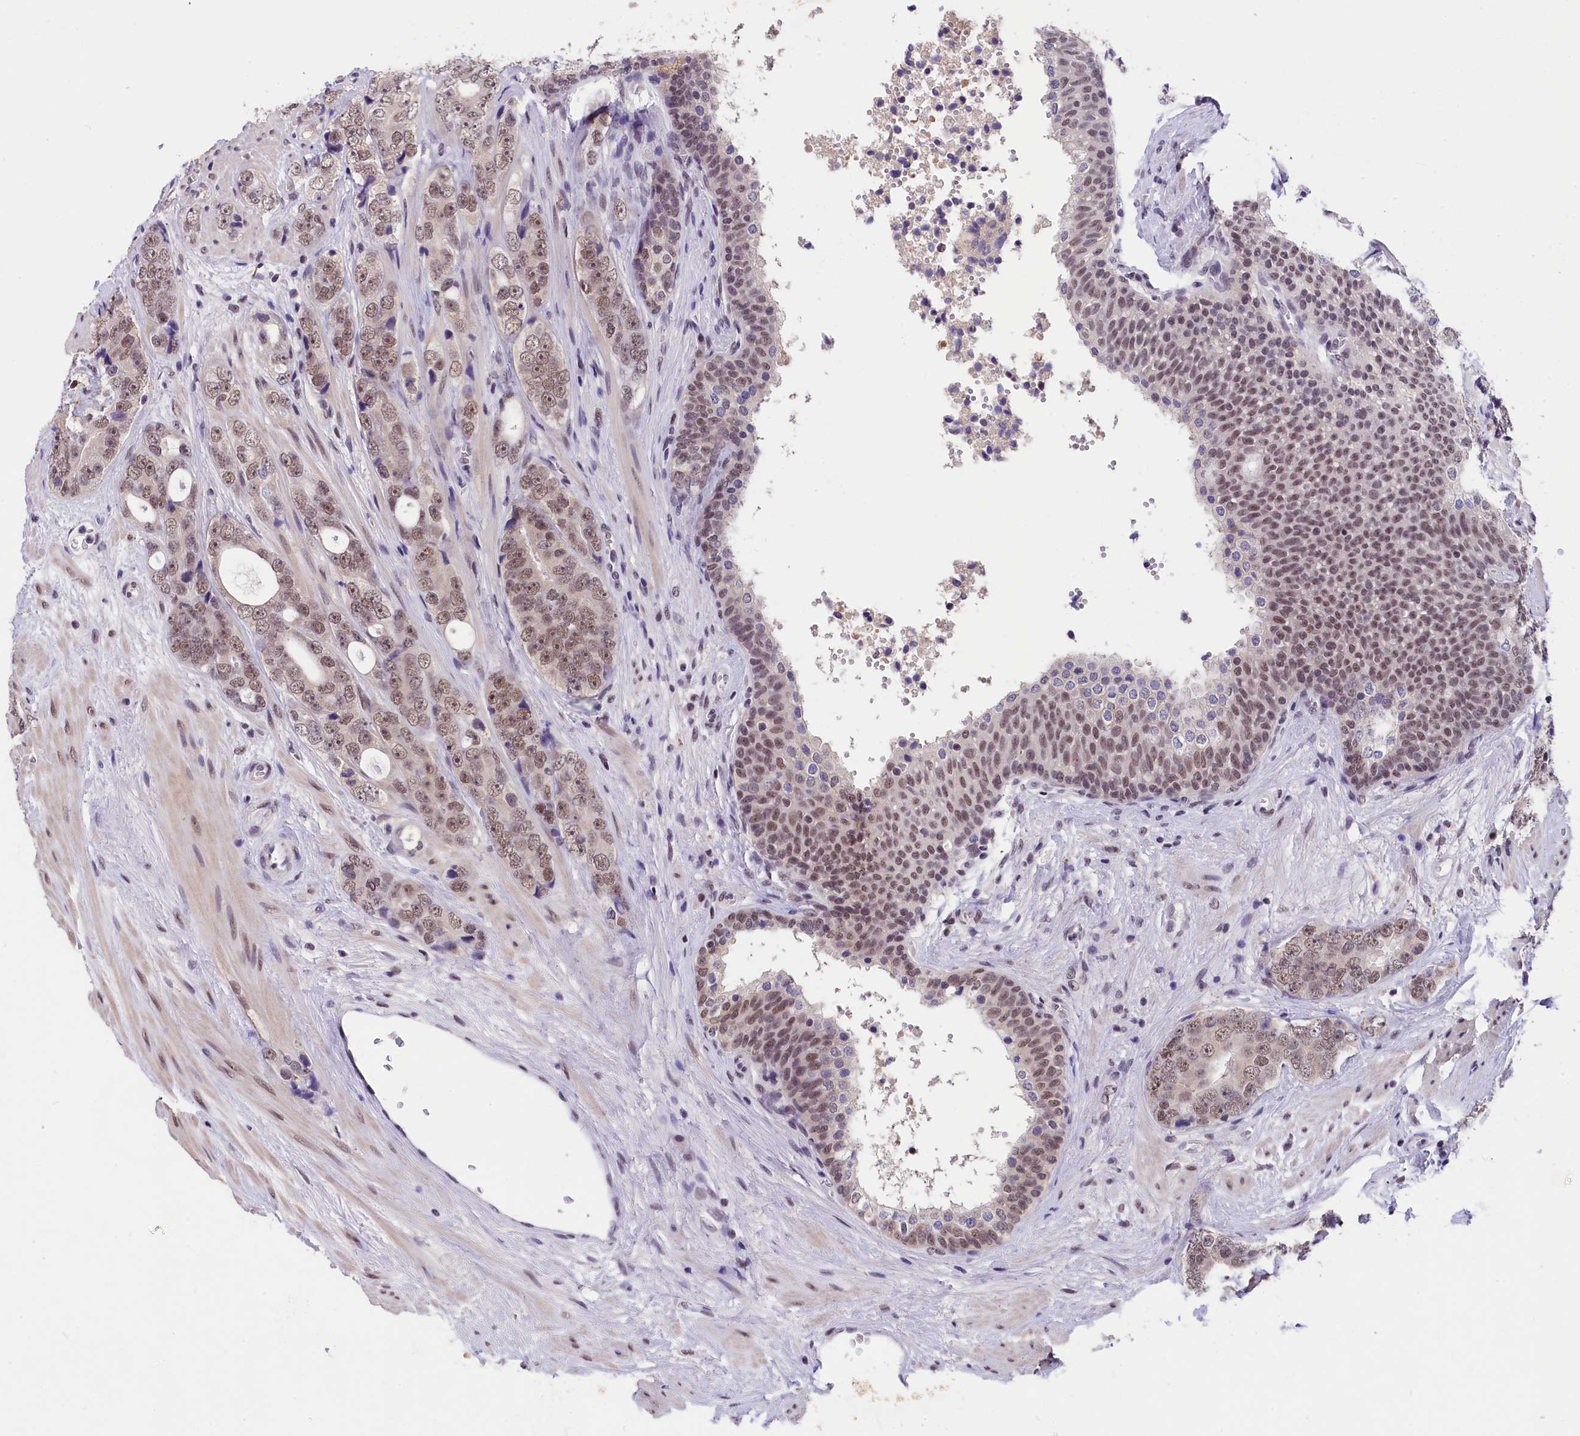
{"staining": {"intensity": "moderate", "quantity": ">75%", "location": "nuclear"}, "tissue": "prostate cancer", "cell_type": "Tumor cells", "image_type": "cancer", "snomed": [{"axis": "morphology", "description": "Adenocarcinoma, High grade"}, {"axis": "topography", "description": "Prostate"}], "caption": "This image exhibits immunohistochemistry staining of human prostate adenocarcinoma (high-grade), with medium moderate nuclear staining in approximately >75% of tumor cells.", "gene": "ZC3H4", "patient": {"sex": "male", "age": 56}}